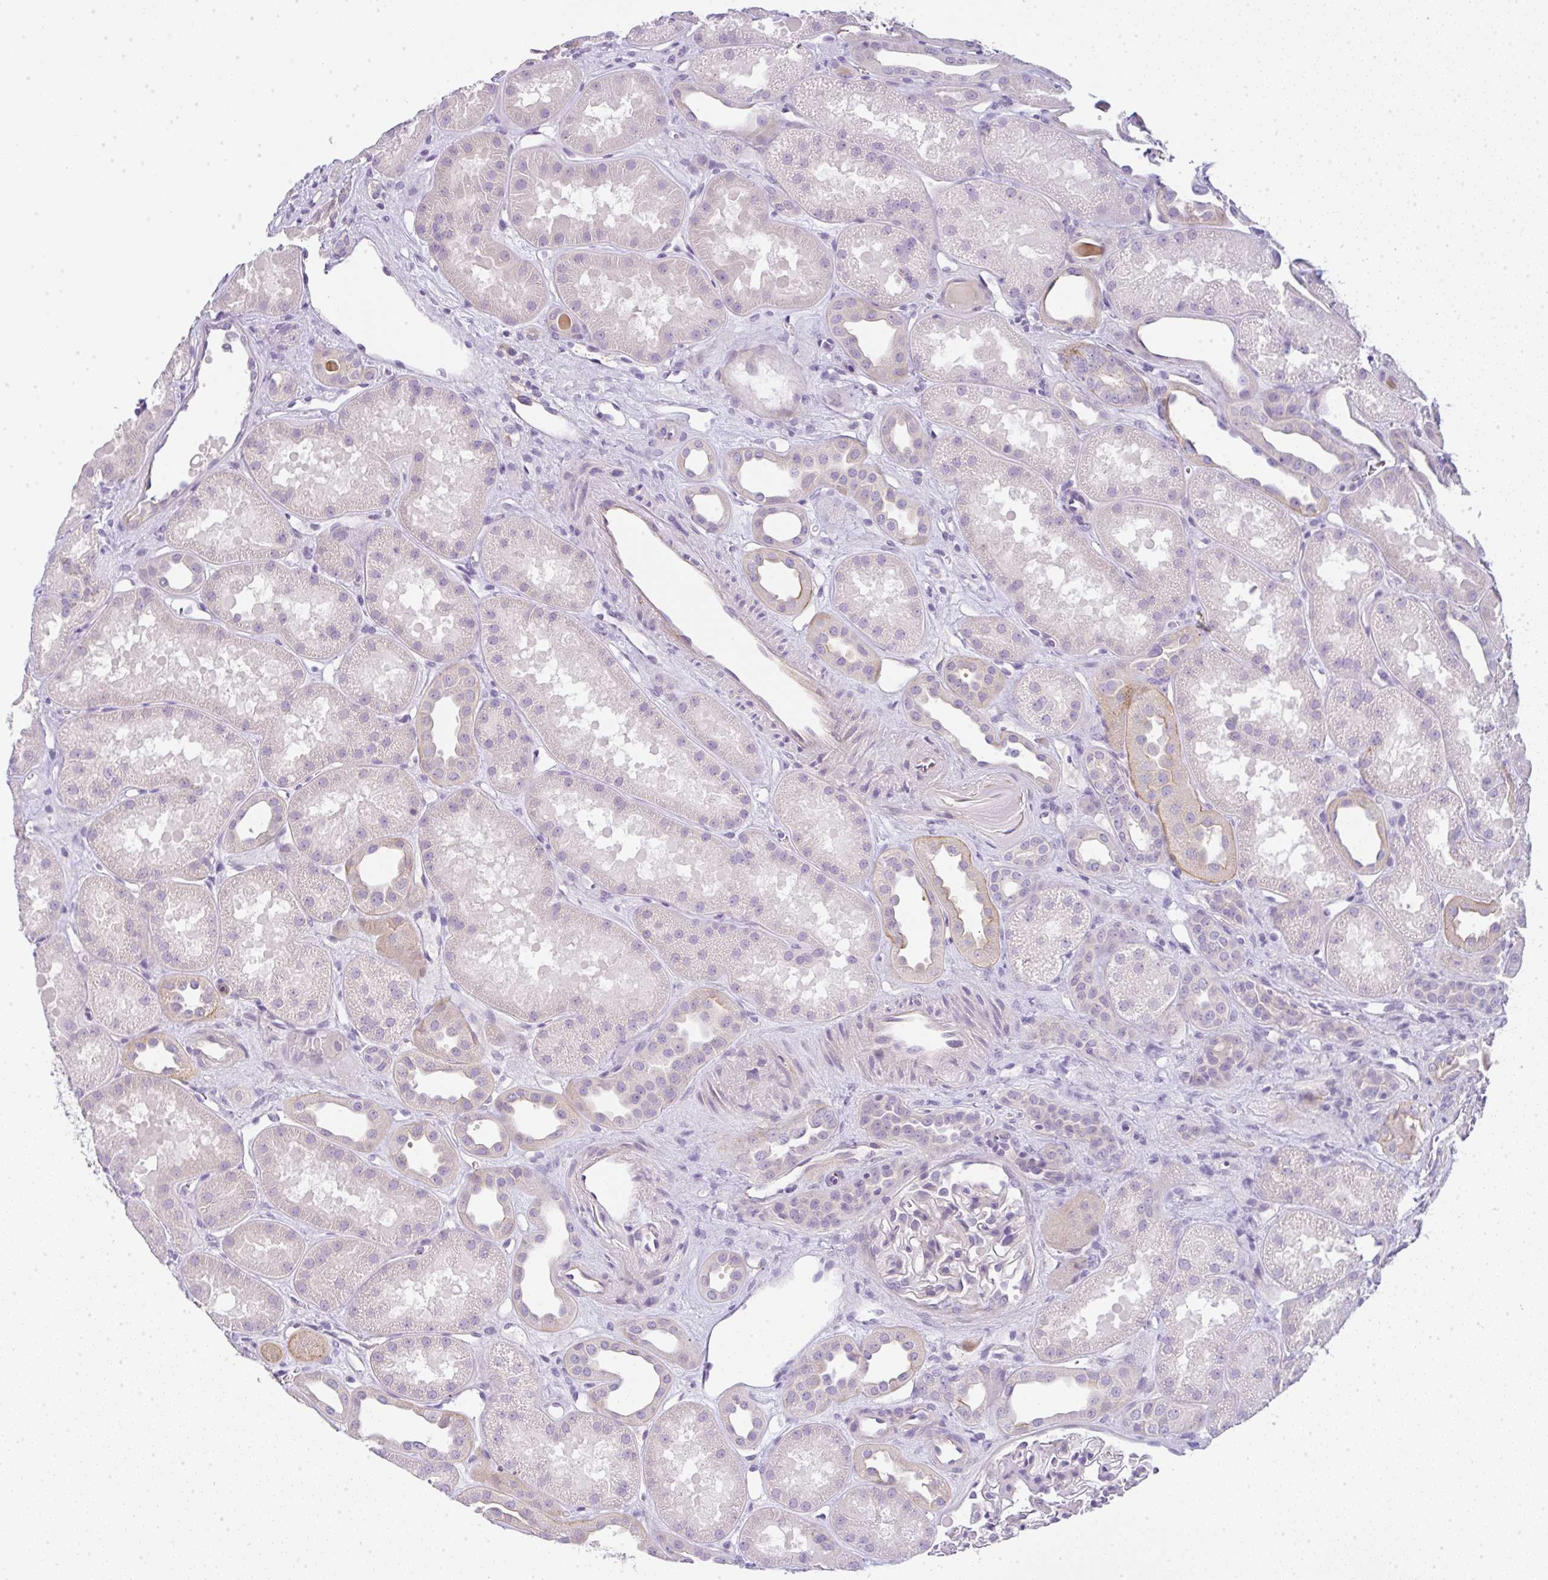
{"staining": {"intensity": "negative", "quantity": "none", "location": "none"}, "tissue": "kidney", "cell_type": "Cells in glomeruli", "image_type": "normal", "snomed": [{"axis": "morphology", "description": "Normal tissue, NOS"}, {"axis": "topography", "description": "Kidney"}], "caption": "Histopathology image shows no significant protein staining in cells in glomeruli of benign kidney. The staining is performed using DAB (3,3'-diaminobenzidine) brown chromogen with nuclei counter-stained in using hematoxylin.", "gene": "LPAR4", "patient": {"sex": "male", "age": 61}}